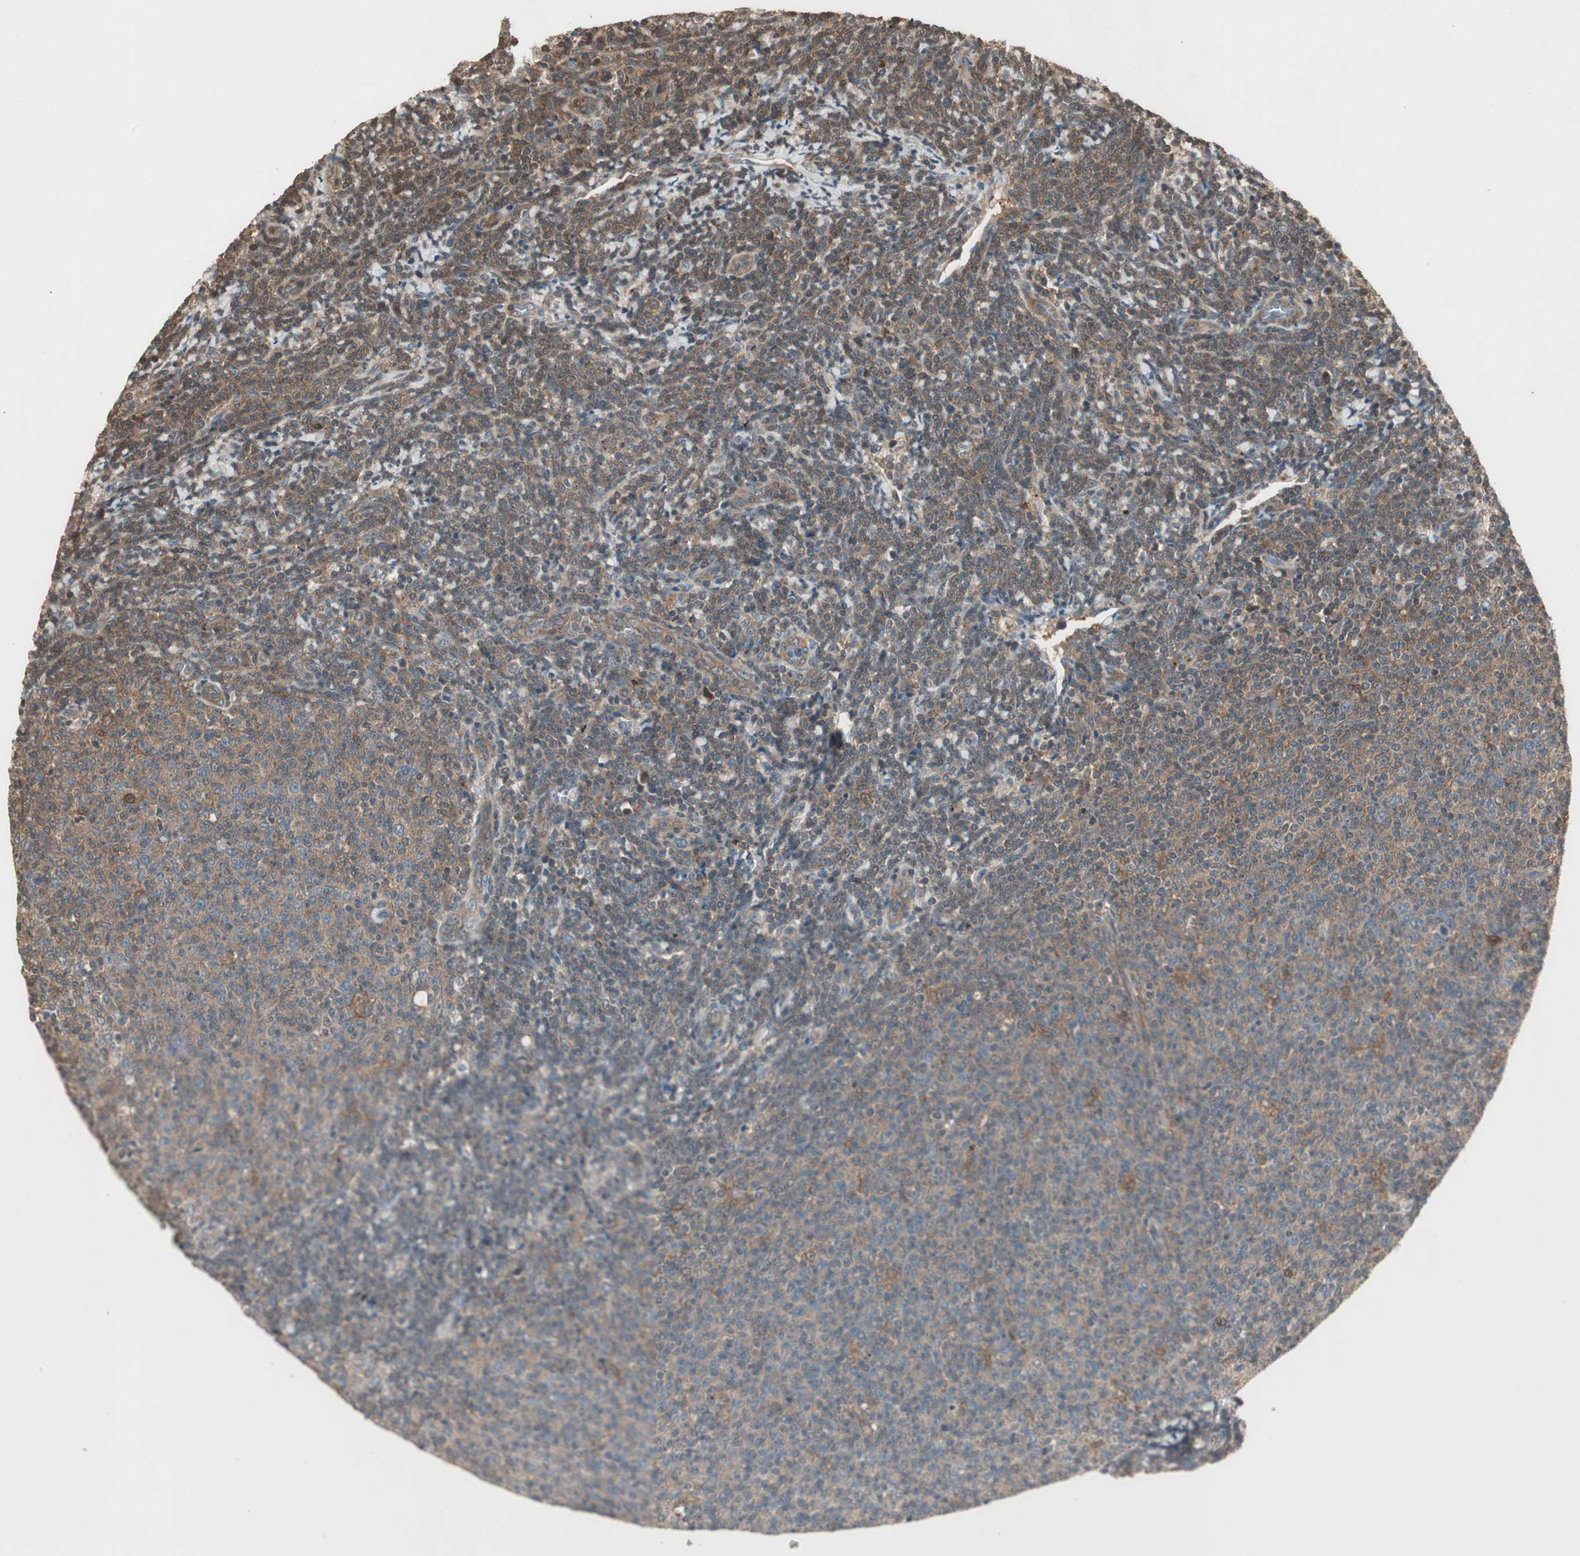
{"staining": {"intensity": "moderate", "quantity": ">75%", "location": "cytoplasmic/membranous"}, "tissue": "lymphoma", "cell_type": "Tumor cells", "image_type": "cancer", "snomed": [{"axis": "morphology", "description": "Malignant lymphoma, non-Hodgkin's type, Low grade"}, {"axis": "topography", "description": "Lymph node"}], "caption": "Immunohistochemical staining of human malignant lymphoma, non-Hodgkin's type (low-grade) demonstrates medium levels of moderate cytoplasmic/membranous positivity in approximately >75% of tumor cells.", "gene": "CNOT4", "patient": {"sex": "male", "age": 66}}